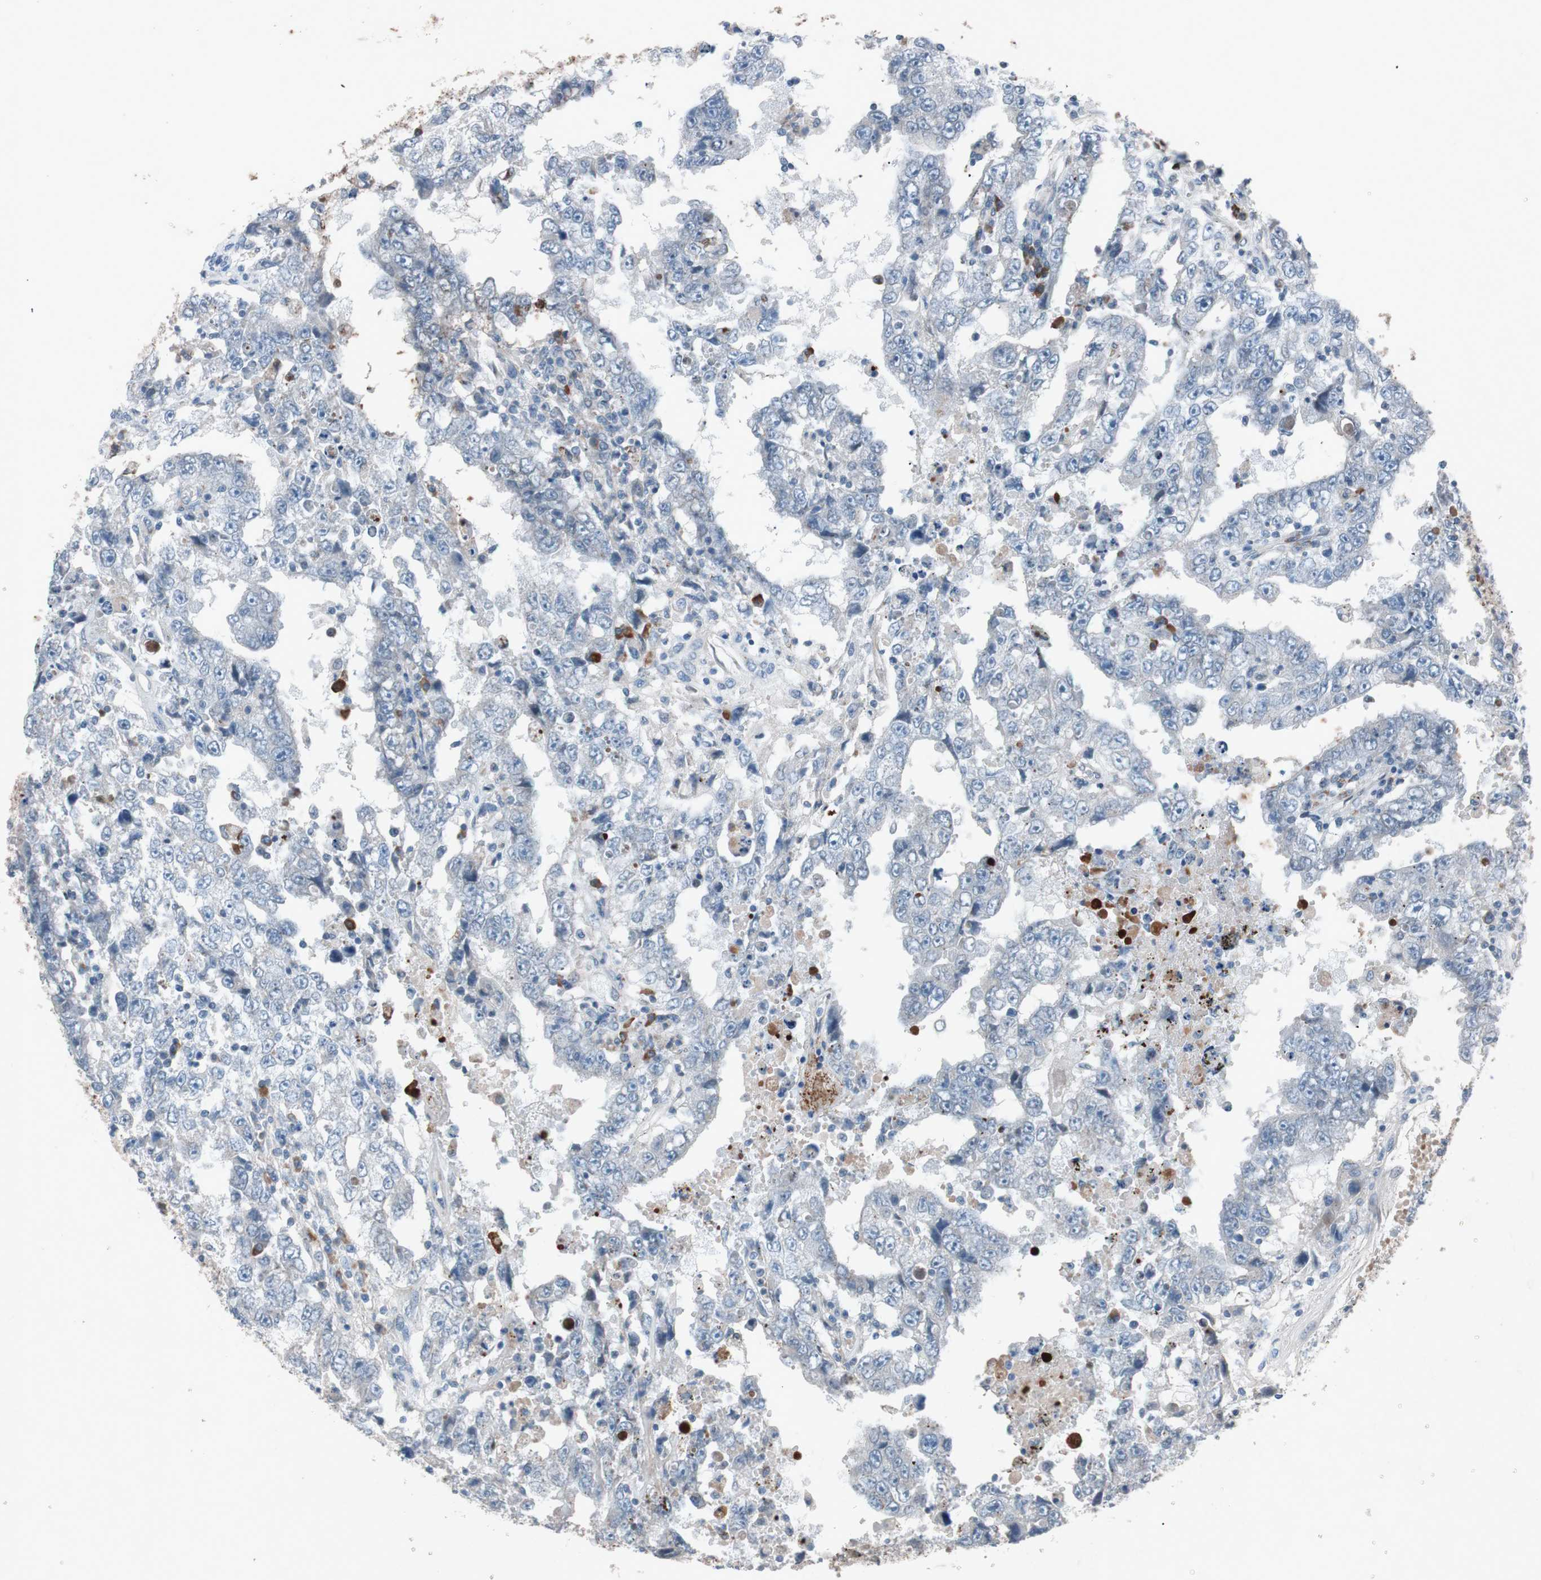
{"staining": {"intensity": "weak", "quantity": "25%-75%", "location": "cytoplasmic/membranous"}, "tissue": "testis cancer", "cell_type": "Tumor cells", "image_type": "cancer", "snomed": [{"axis": "morphology", "description": "Carcinoma, Embryonal, NOS"}, {"axis": "topography", "description": "Testis"}], "caption": "The micrograph exhibits staining of testis cancer (embryonal carcinoma), revealing weak cytoplasmic/membranous protein positivity (brown color) within tumor cells.", "gene": "GRB7", "patient": {"sex": "male", "age": 26}}